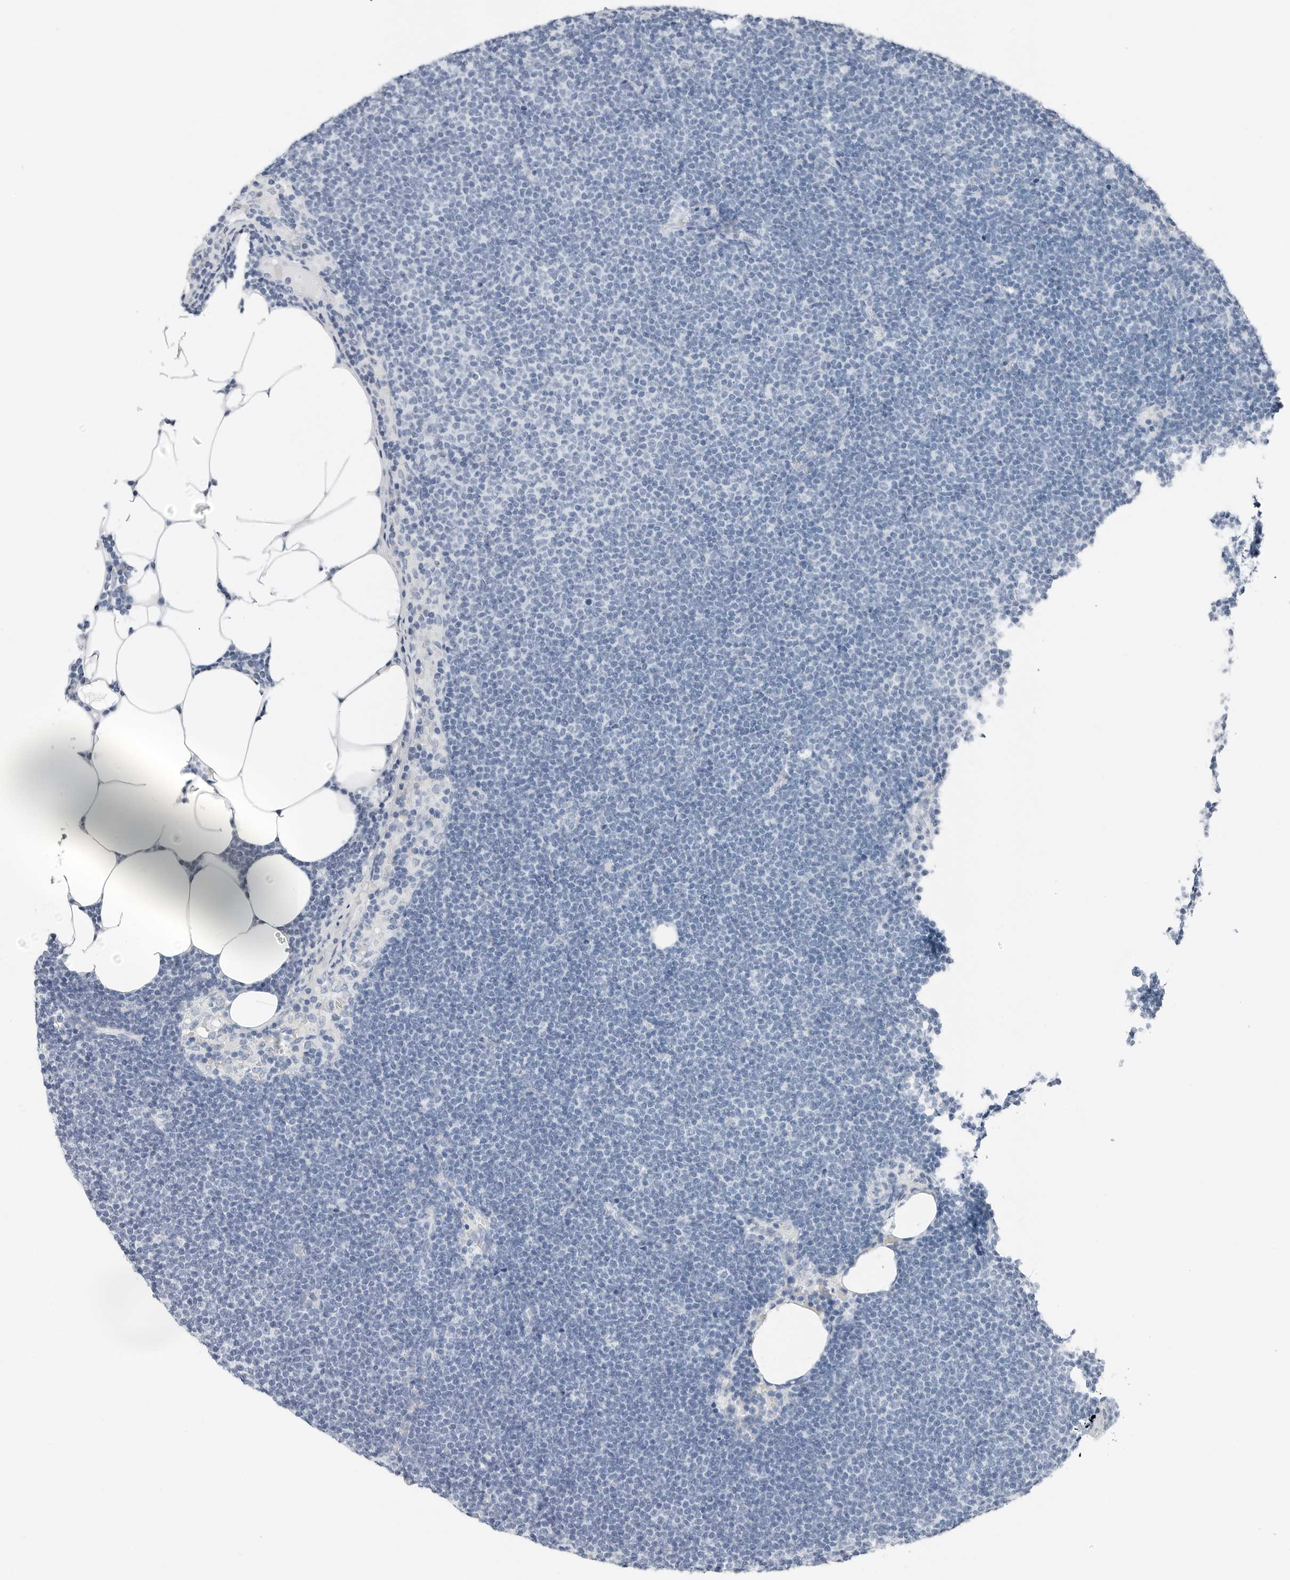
{"staining": {"intensity": "negative", "quantity": "none", "location": "none"}, "tissue": "lymphoma", "cell_type": "Tumor cells", "image_type": "cancer", "snomed": [{"axis": "morphology", "description": "Malignant lymphoma, non-Hodgkin's type, Low grade"}, {"axis": "topography", "description": "Lymph node"}], "caption": "The histopathology image shows no staining of tumor cells in low-grade malignant lymphoma, non-Hodgkin's type.", "gene": "SLPI", "patient": {"sex": "female", "age": 53}}